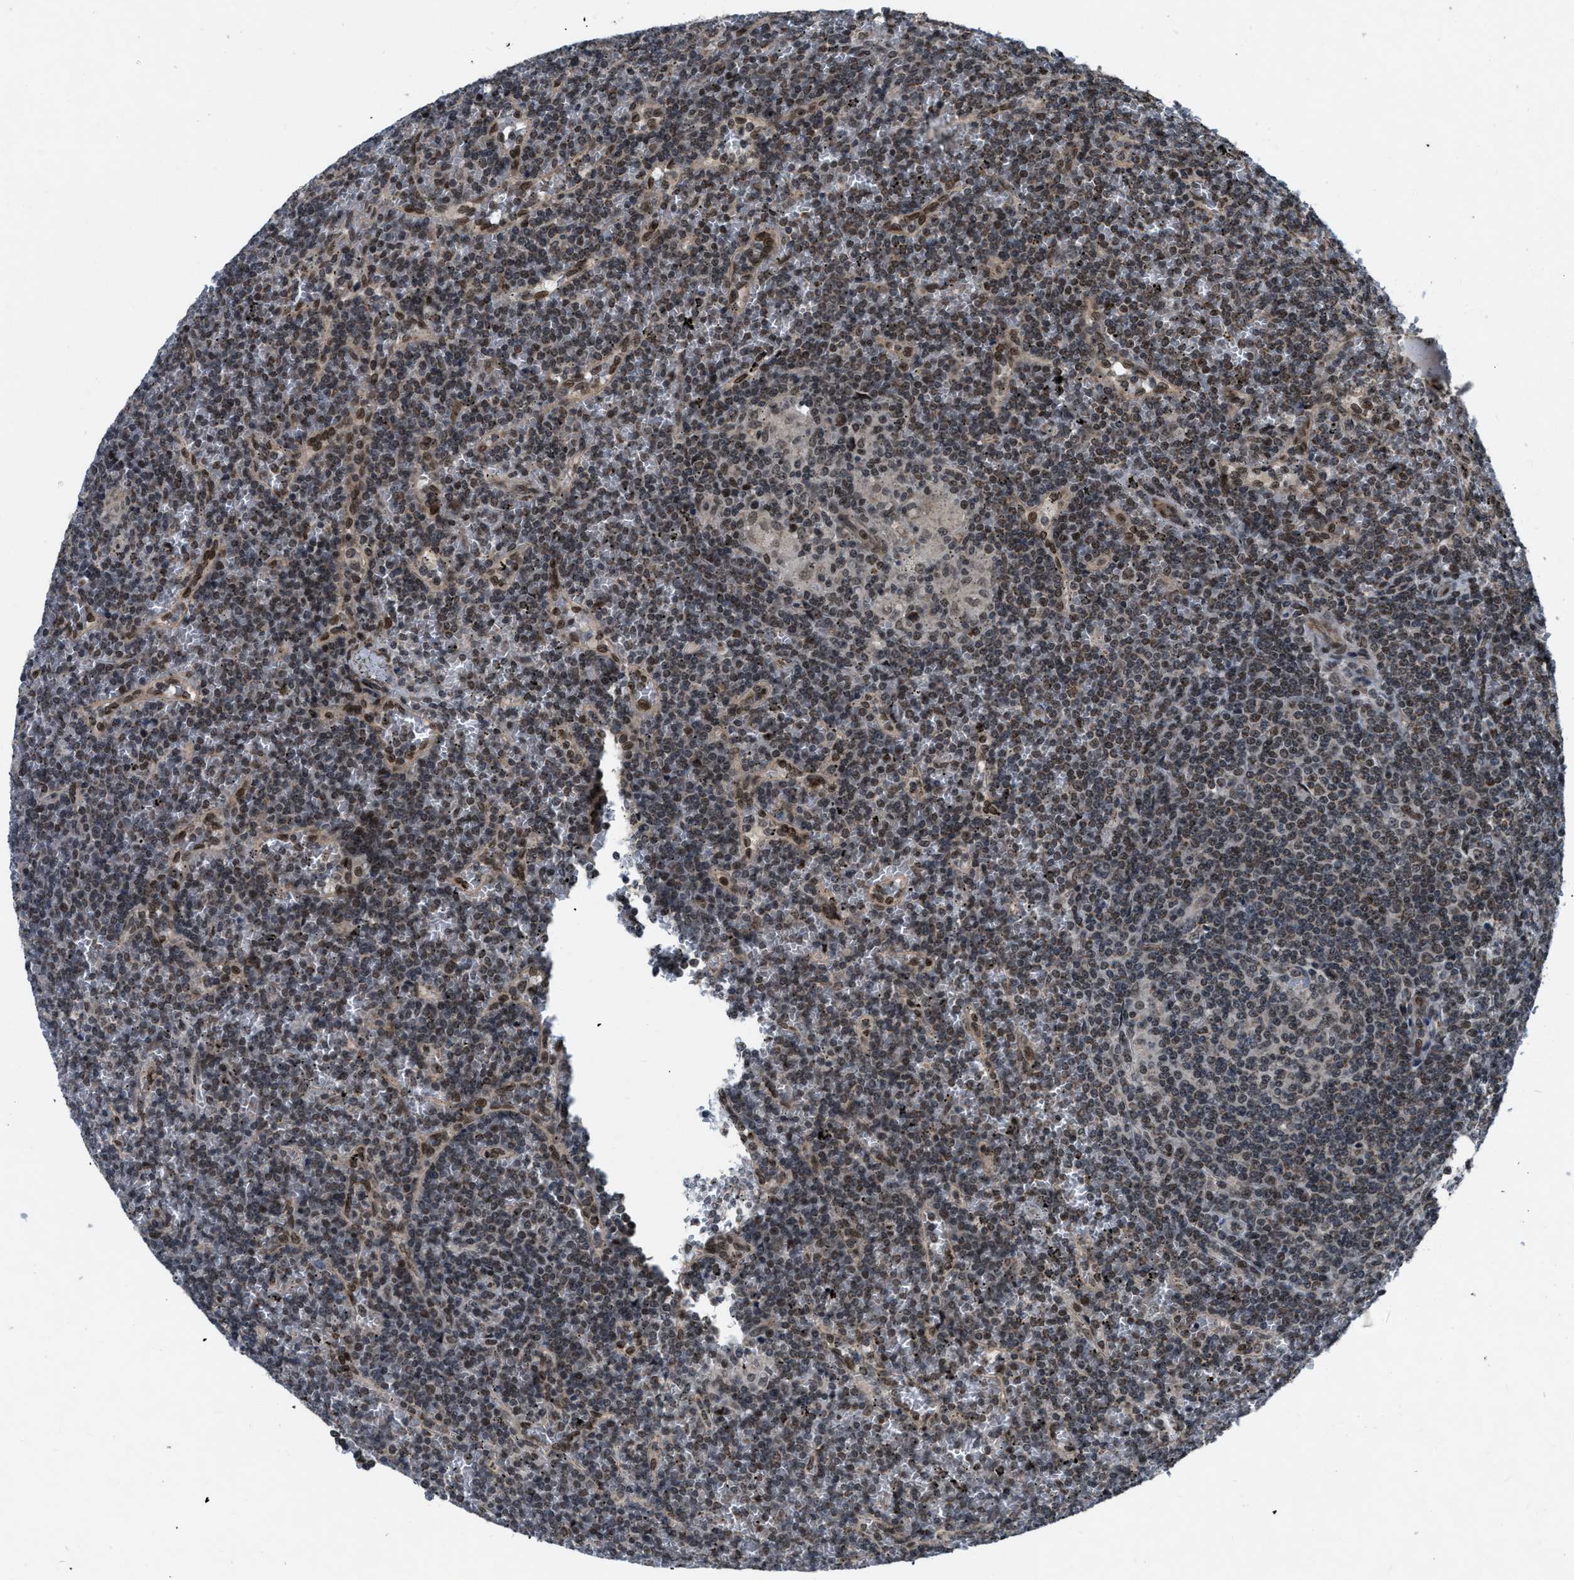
{"staining": {"intensity": "weak", "quantity": "25%-75%", "location": "nuclear"}, "tissue": "lymphoma", "cell_type": "Tumor cells", "image_type": "cancer", "snomed": [{"axis": "morphology", "description": "Malignant lymphoma, non-Hodgkin's type, Low grade"}, {"axis": "topography", "description": "Spleen"}], "caption": "Protein staining of malignant lymphoma, non-Hodgkin's type (low-grade) tissue demonstrates weak nuclear staining in about 25%-75% of tumor cells.", "gene": "ZNHIT1", "patient": {"sex": "female", "age": 19}}